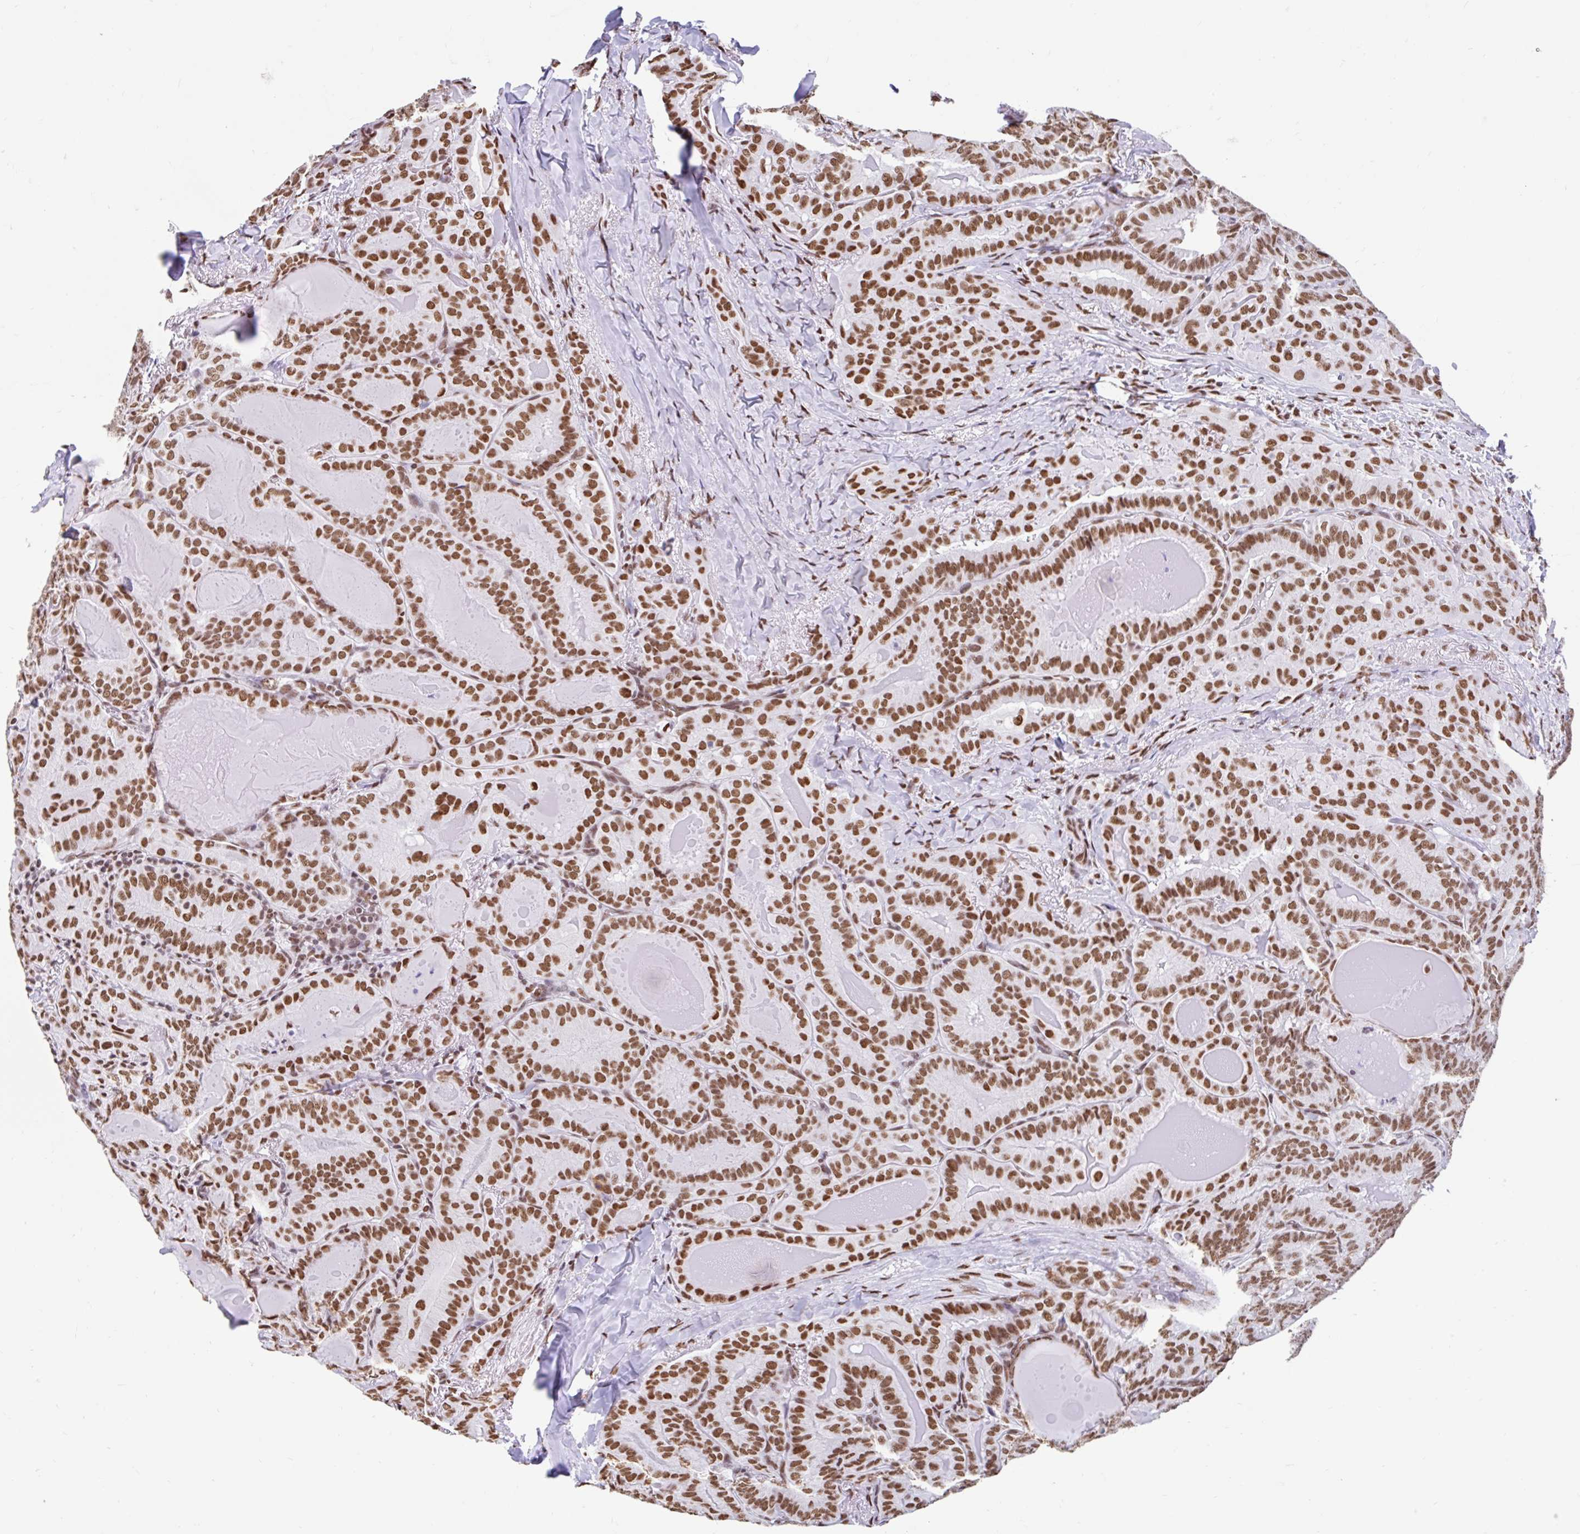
{"staining": {"intensity": "moderate", "quantity": ">75%", "location": "nuclear"}, "tissue": "thyroid cancer", "cell_type": "Tumor cells", "image_type": "cancer", "snomed": [{"axis": "morphology", "description": "Papillary adenocarcinoma, NOS"}, {"axis": "topography", "description": "Thyroid gland"}], "caption": "Immunohistochemistry staining of thyroid cancer, which shows medium levels of moderate nuclear positivity in approximately >75% of tumor cells indicating moderate nuclear protein staining. The staining was performed using DAB (brown) for protein detection and nuclei were counterstained in hematoxylin (blue).", "gene": "KHDRBS1", "patient": {"sex": "female", "age": 68}}